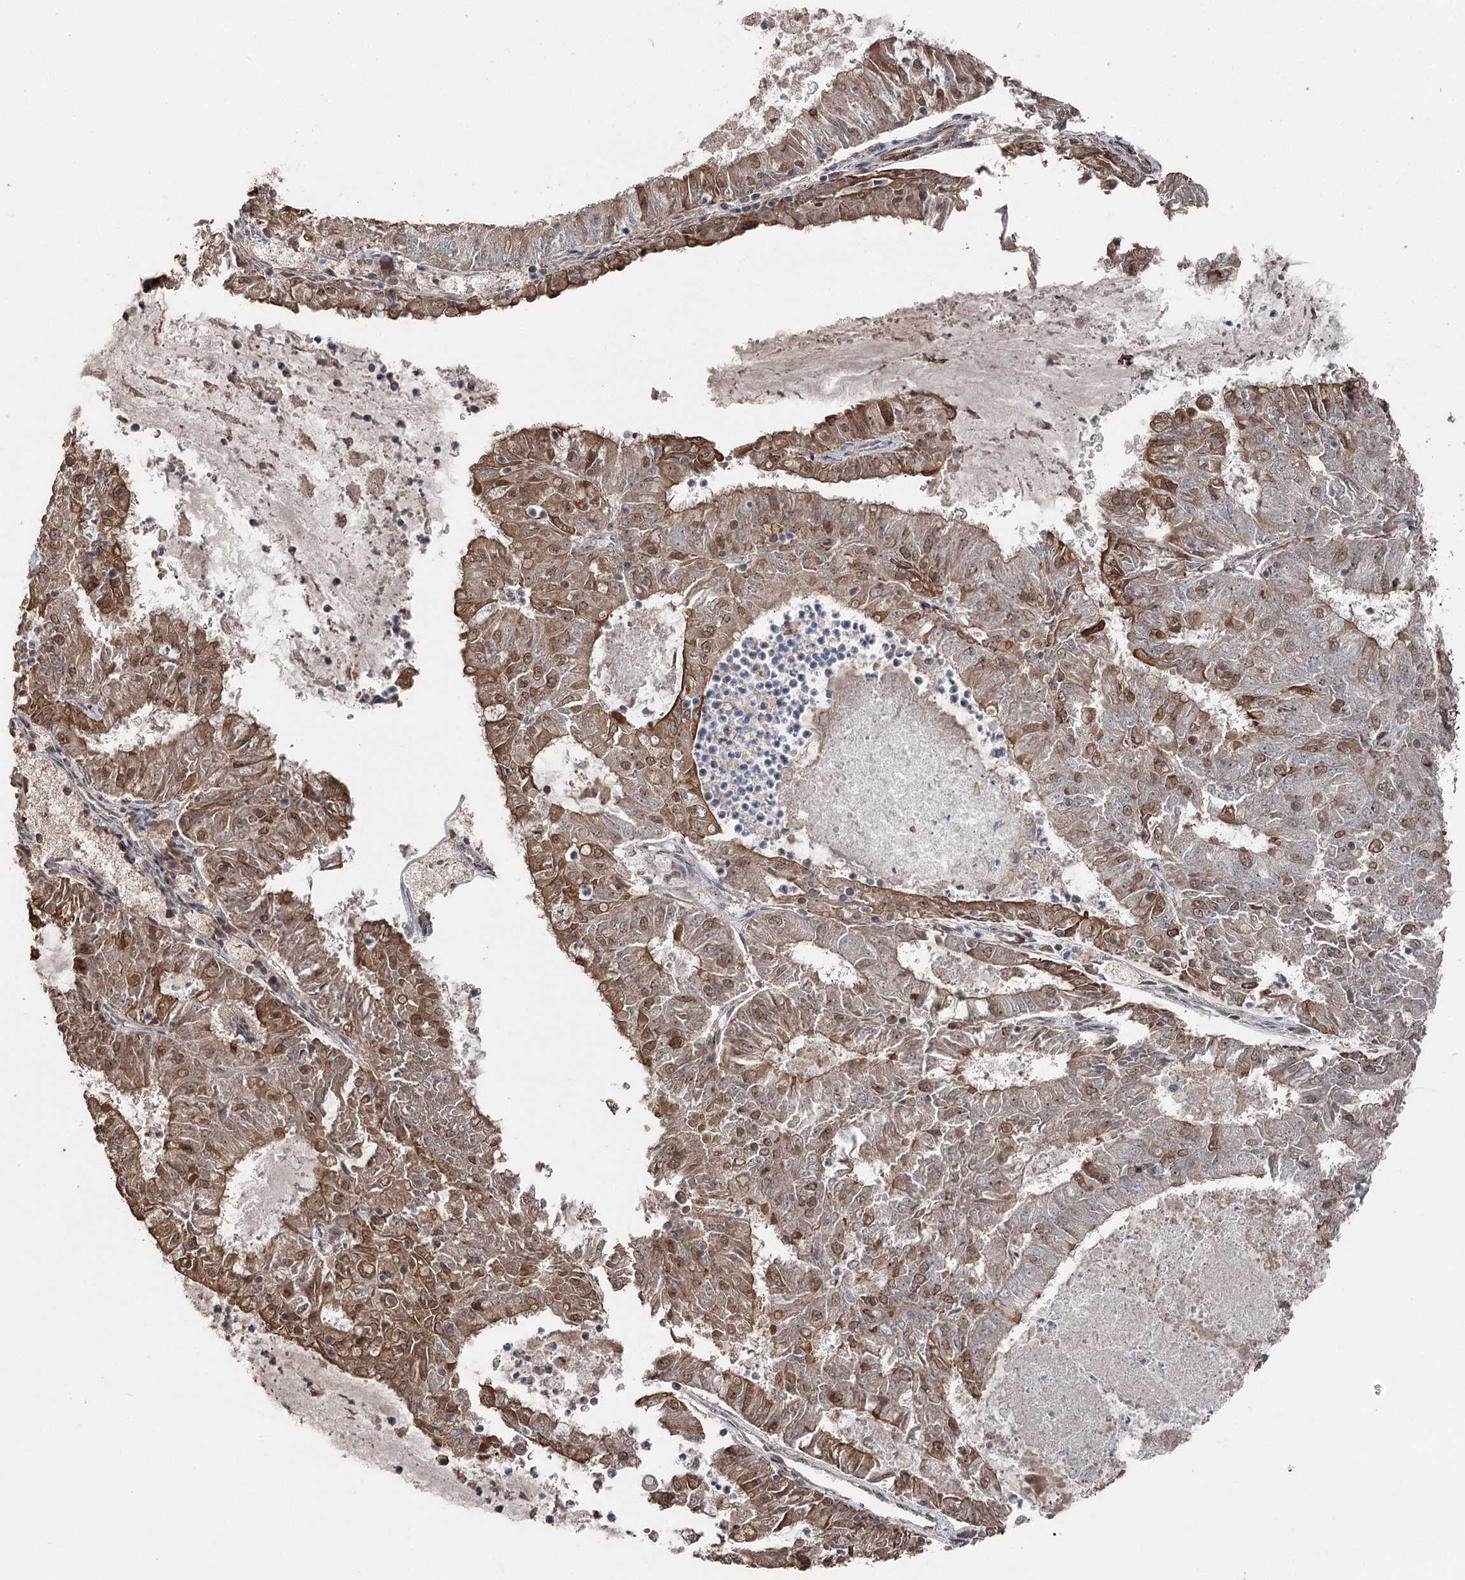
{"staining": {"intensity": "moderate", "quantity": ">75%", "location": "cytoplasmic/membranous,nuclear"}, "tissue": "endometrial cancer", "cell_type": "Tumor cells", "image_type": "cancer", "snomed": [{"axis": "morphology", "description": "Adenocarcinoma, NOS"}, {"axis": "topography", "description": "Endometrium"}], "caption": "Approximately >75% of tumor cells in human endometrial cancer (adenocarcinoma) reveal moderate cytoplasmic/membranous and nuclear protein staining as visualized by brown immunohistochemical staining.", "gene": "CCDC82", "patient": {"sex": "female", "age": 57}}